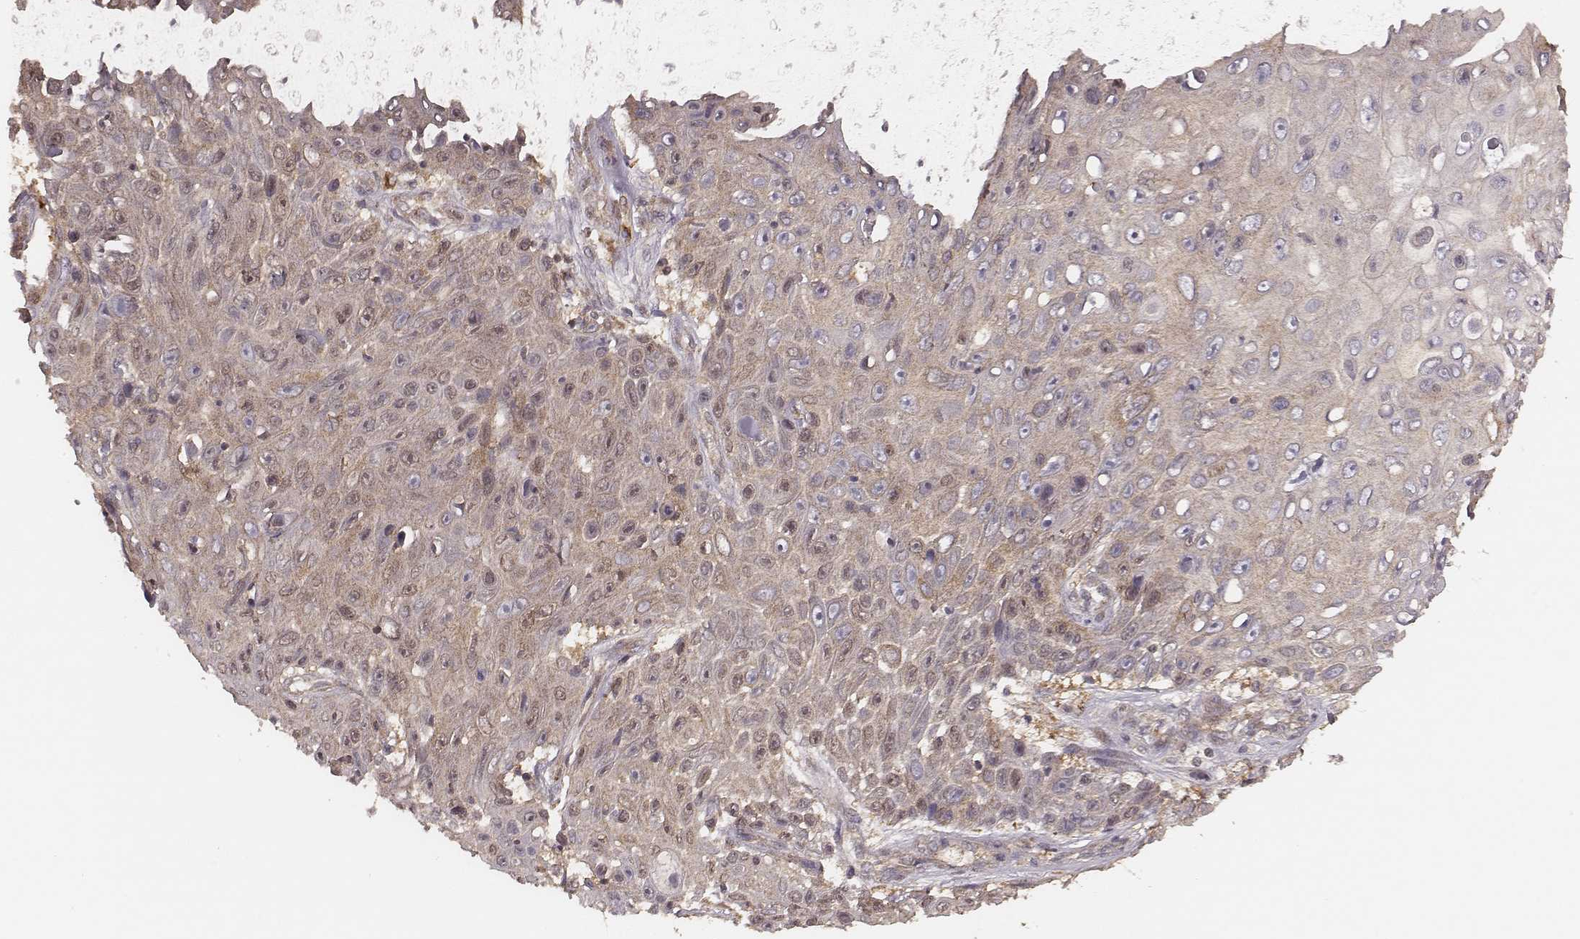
{"staining": {"intensity": "weak", "quantity": "25%-75%", "location": "cytoplasmic/membranous"}, "tissue": "skin cancer", "cell_type": "Tumor cells", "image_type": "cancer", "snomed": [{"axis": "morphology", "description": "Squamous cell carcinoma, NOS"}, {"axis": "topography", "description": "Skin"}], "caption": "DAB (3,3'-diaminobenzidine) immunohistochemical staining of human skin squamous cell carcinoma displays weak cytoplasmic/membranous protein positivity in approximately 25%-75% of tumor cells.", "gene": "CARS1", "patient": {"sex": "male", "age": 82}}